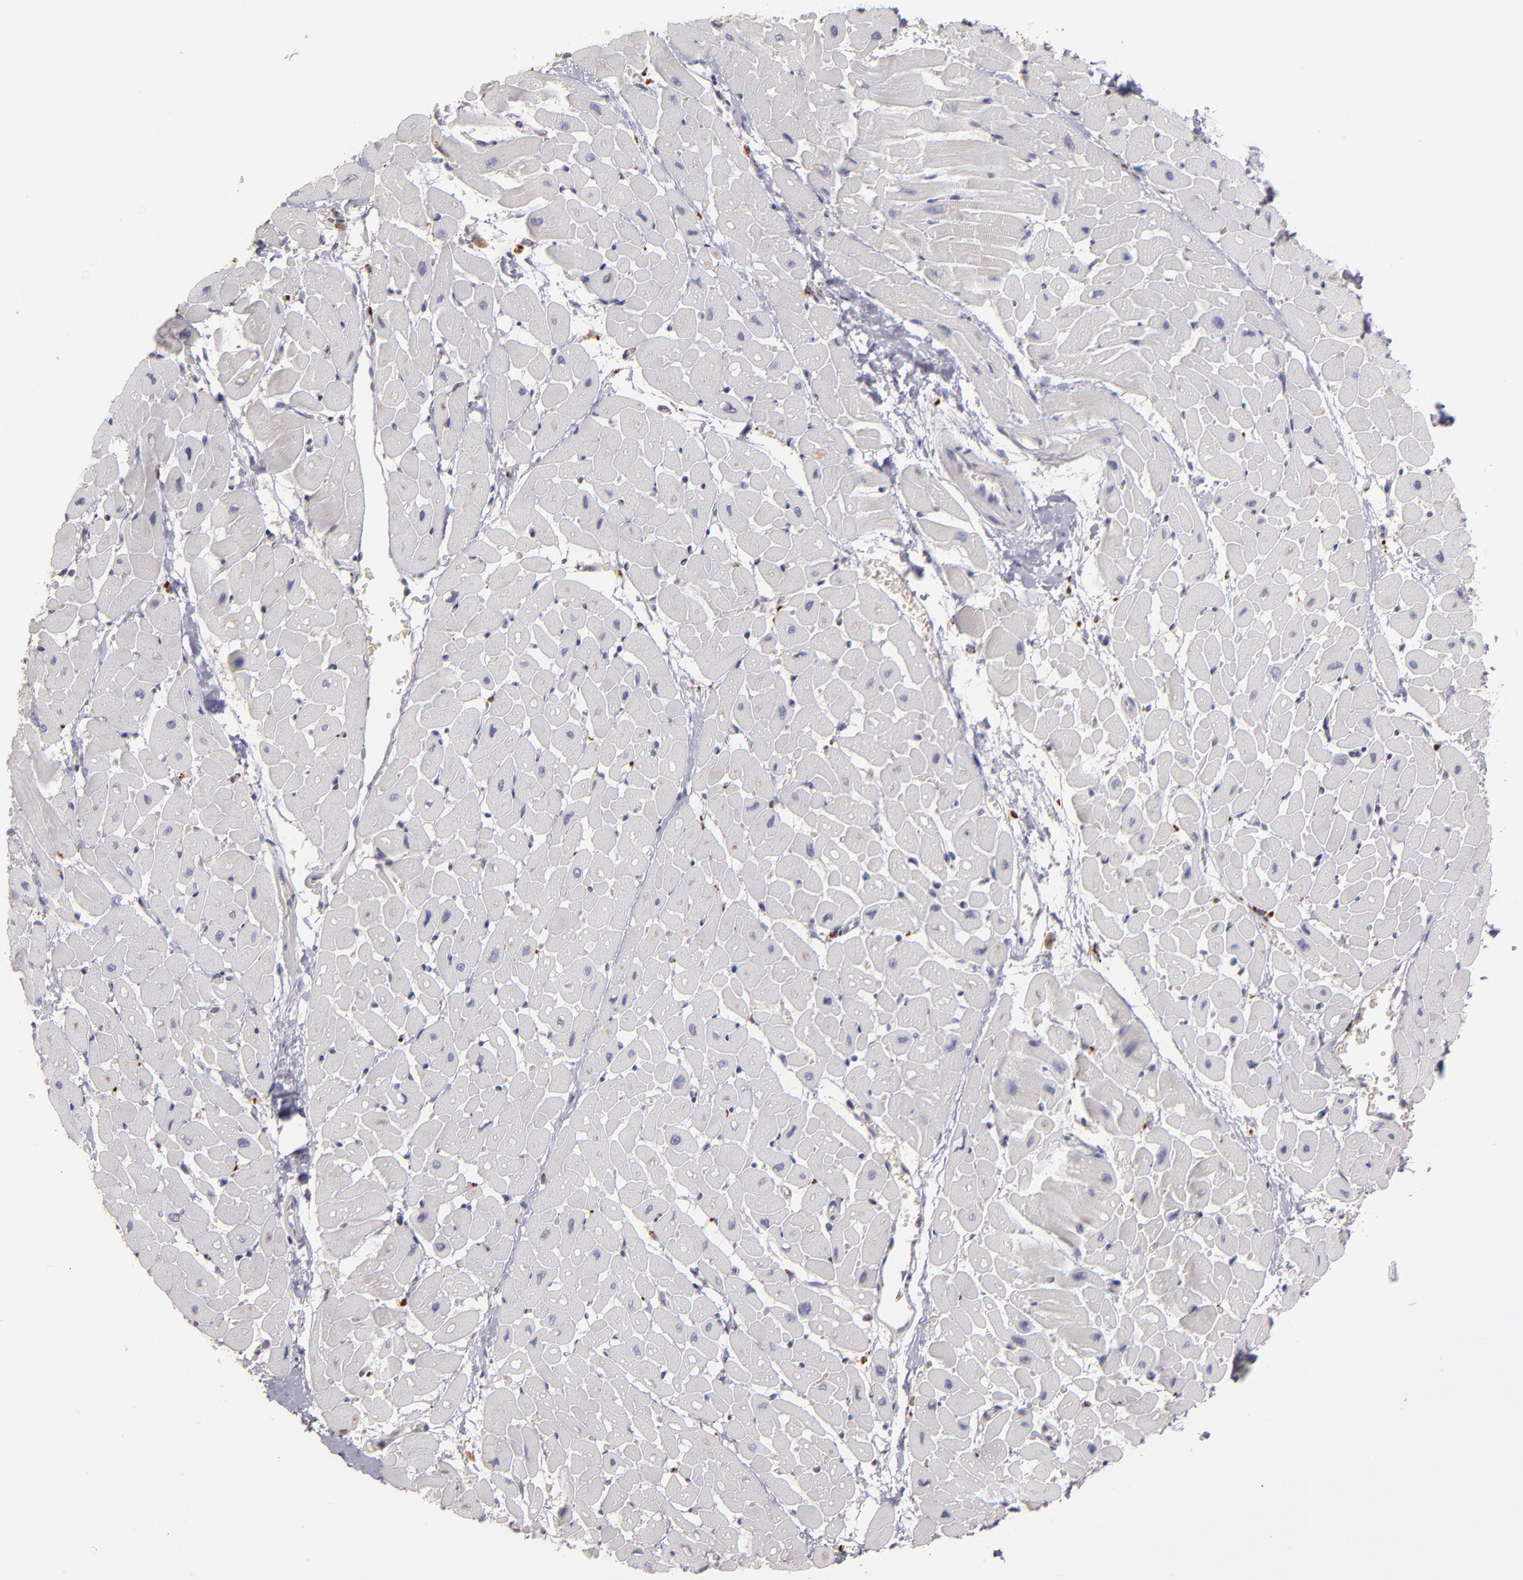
{"staining": {"intensity": "negative", "quantity": "none", "location": "none"}, "tissue": "heart muscle", "cell_type": "Cardiomyocytes", "image_type": "normal", "snomed": [{"axis": "morphology", "description": "Normal tissue, NOS"}, {"axis": "topography", "description": "Heart"}], "caption": "Photomicrograph shows no significant protein staining in cardiomyocytes of normal heart muscle.", "gene": "TRAF1", "patient": {"sex": "male", "age": 45}}